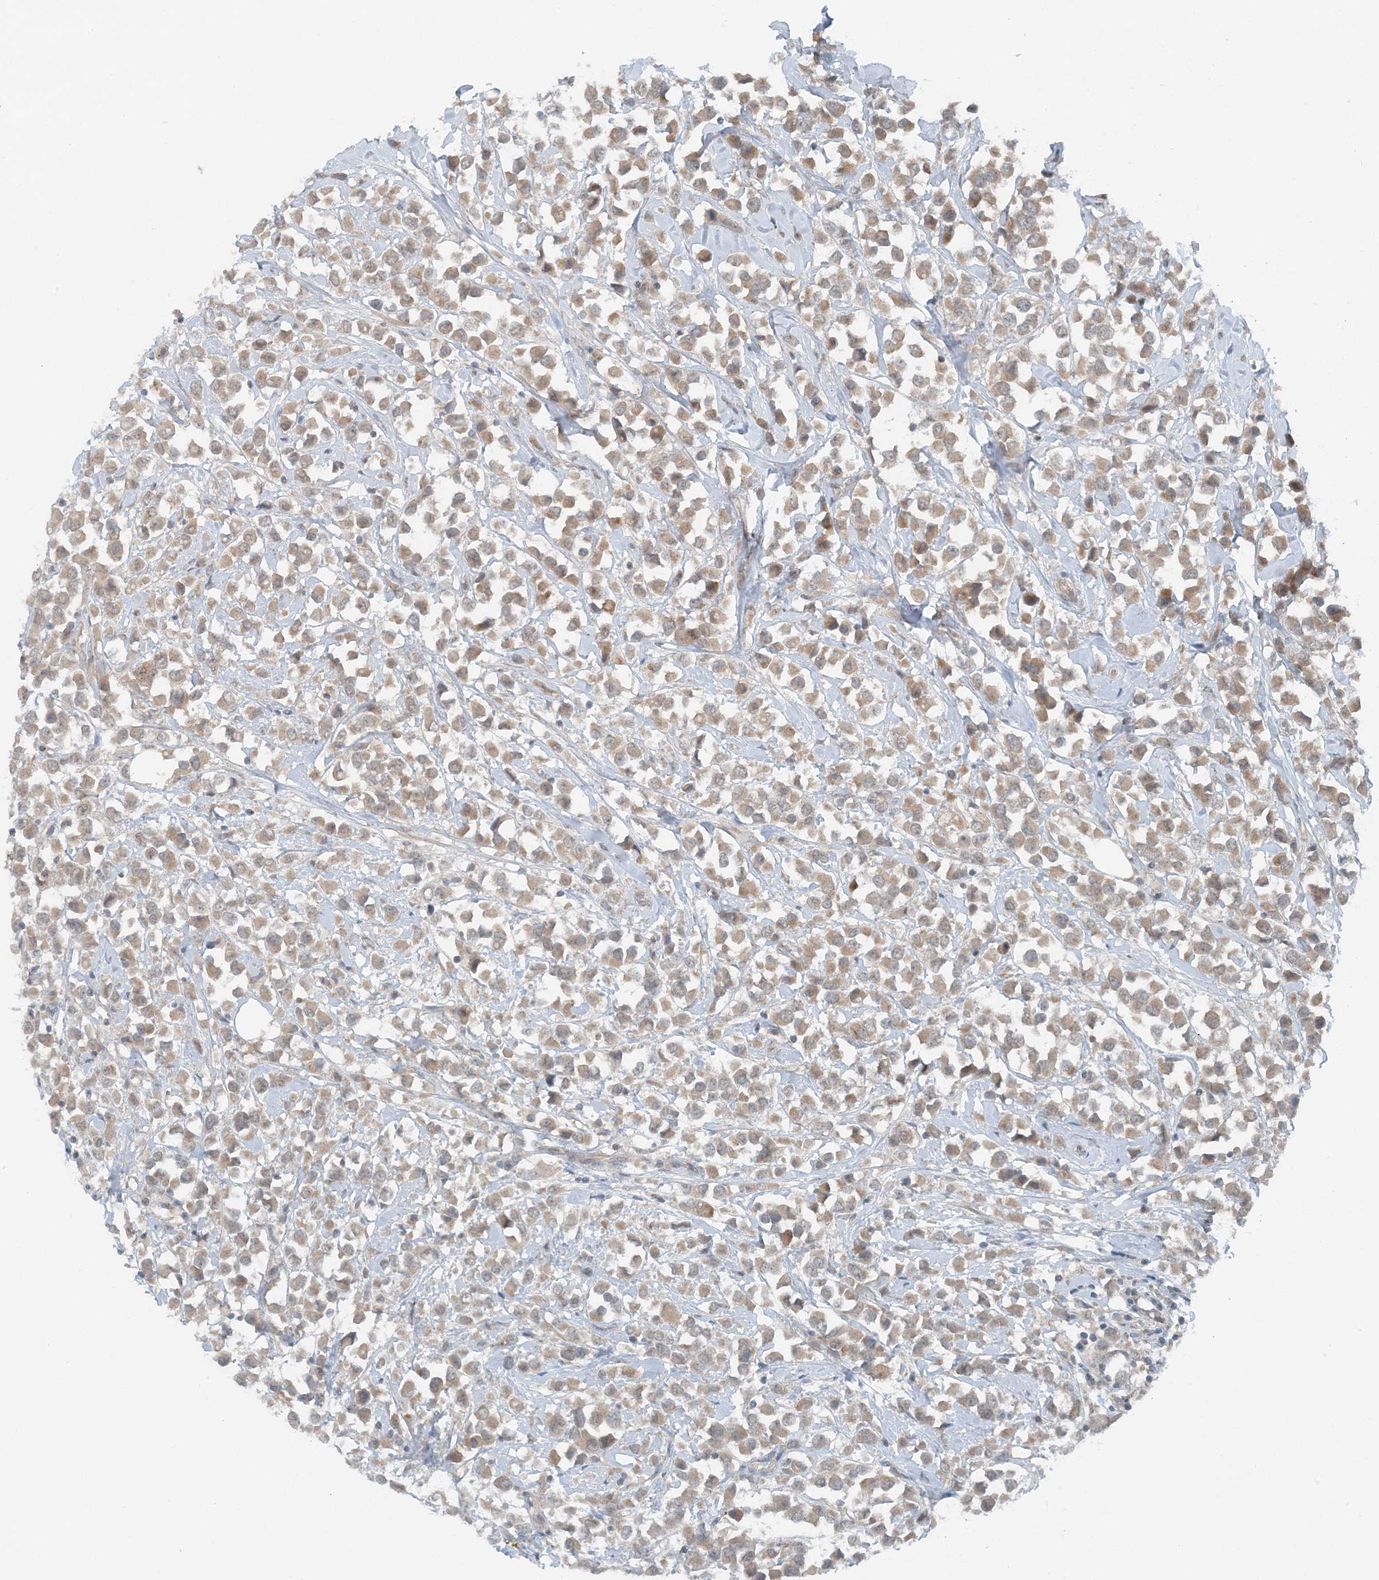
{"staining": {"intensity": "moderate", "quantity": ">75%", "location": "cytoplasmic/membranous"}, "tissue": "breast cancer", "cell_type": "Tumor cells", "image_type": "cancer", "snomed": [{"axis": "morphology", "description": "Duct carcinoma"}, {"axis": "topography", "description": "Breast"}], "caption": "Infiltrating ductal carcinoma (breast) stained for a protein (brown) exhibits moderate cytoplasmic/membranous positive staining in approximately >75% of tumor cells.", "gene": "MITD1", "patient": {"sex": "female", "age": 61}}